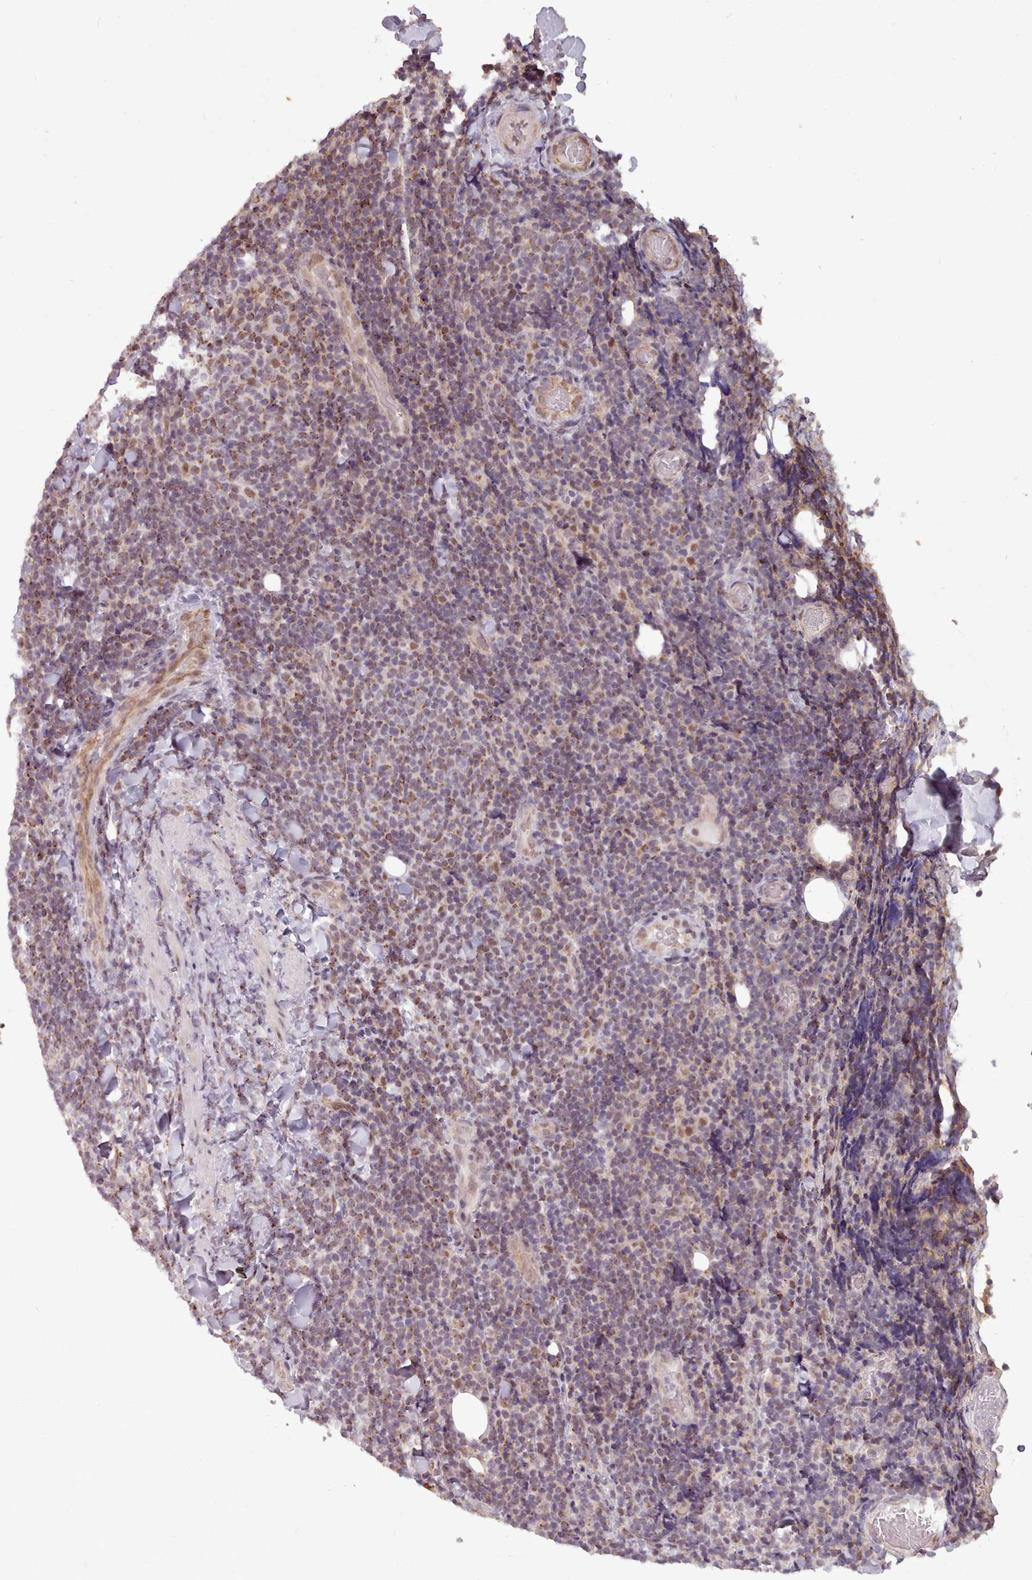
{"staining": {"intensity": "weak", "quantity": "25%-75%", "location": "cytoplasmic/membranous"}, "tissue": "lymphoma", "cell_type": "Tumor cells", "image_type": "cancer", "snomed": [{"axis": "morphology", "description": "Malignant lymphoma, non-Hodgkin's type, Low grade"}, {"axis": "topography", "description": "Lymph node"}], "caption": "Tumor cells demonstrate low levels of weak cytoplasmic/membranous staining in about 25%-75% of cells in human lymphoma. The staining was performed using DAB (3,3'-diaminobenzidine), with brown indicating positive protein expression. Nuclei are stained blue with hematoxylin.", "gene": "ZMYM4", "patient": {"sex": "male", "age": 66}}